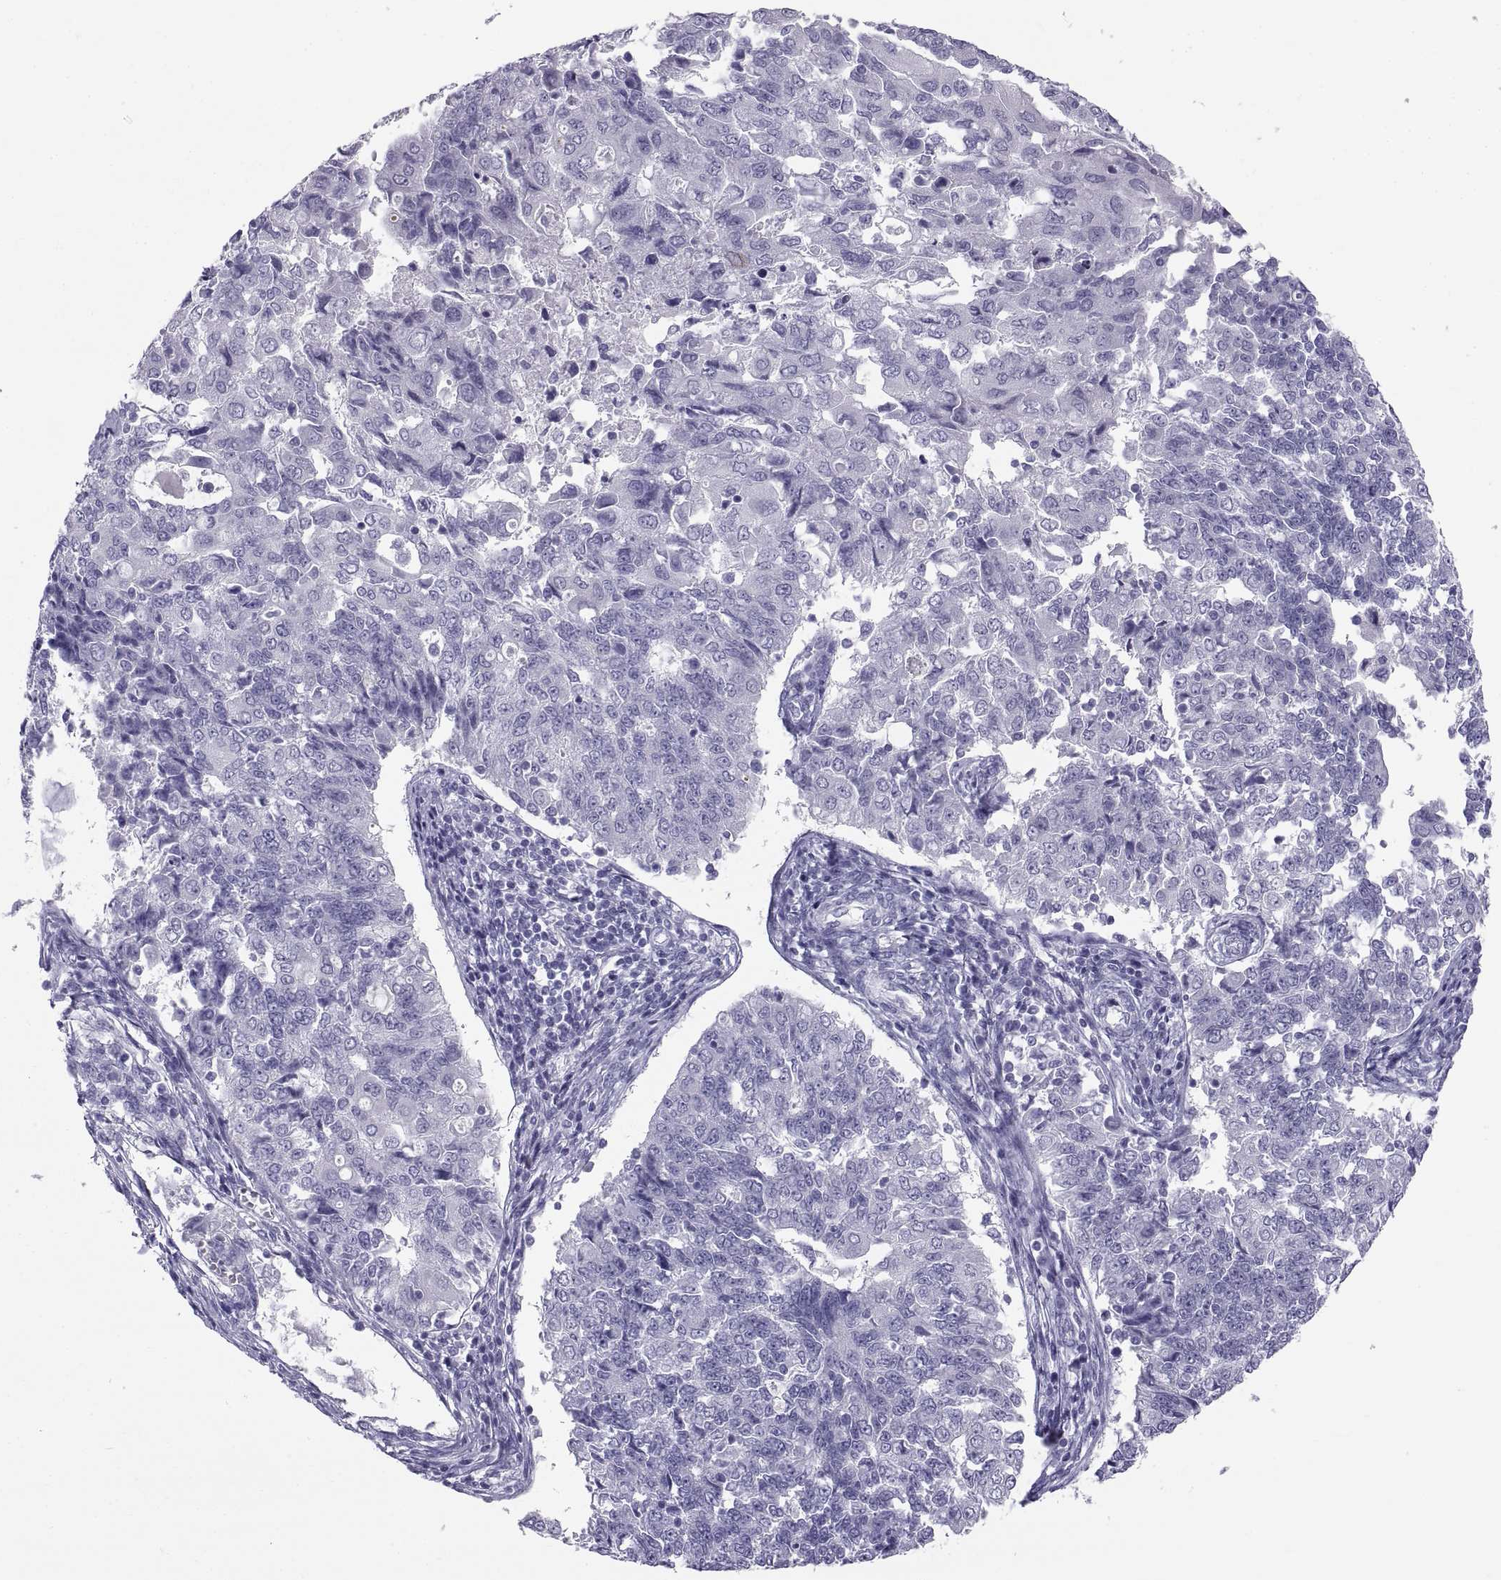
{"staining": {"intensity": "negative", "quantity": "none", "location": "none"}, "tissue": "endometrial cancer", "cell_type": "Tumor cells", "image_type": "cancer", "snomed": [{"axis": "morphology", "description": "Adenocarcinoma, NOS"}, {"axis": "topography", "description": "Endometrium"}], "caption": "IHC photomicrograph of neoplastic tissue: human endometrial cancer stained with DAB (3,3'-diaminobenzidine) displays no significant protein staining in tumor cells.", "gene": "CT47A10", "patient": {"sex": "female", "age": 43}}